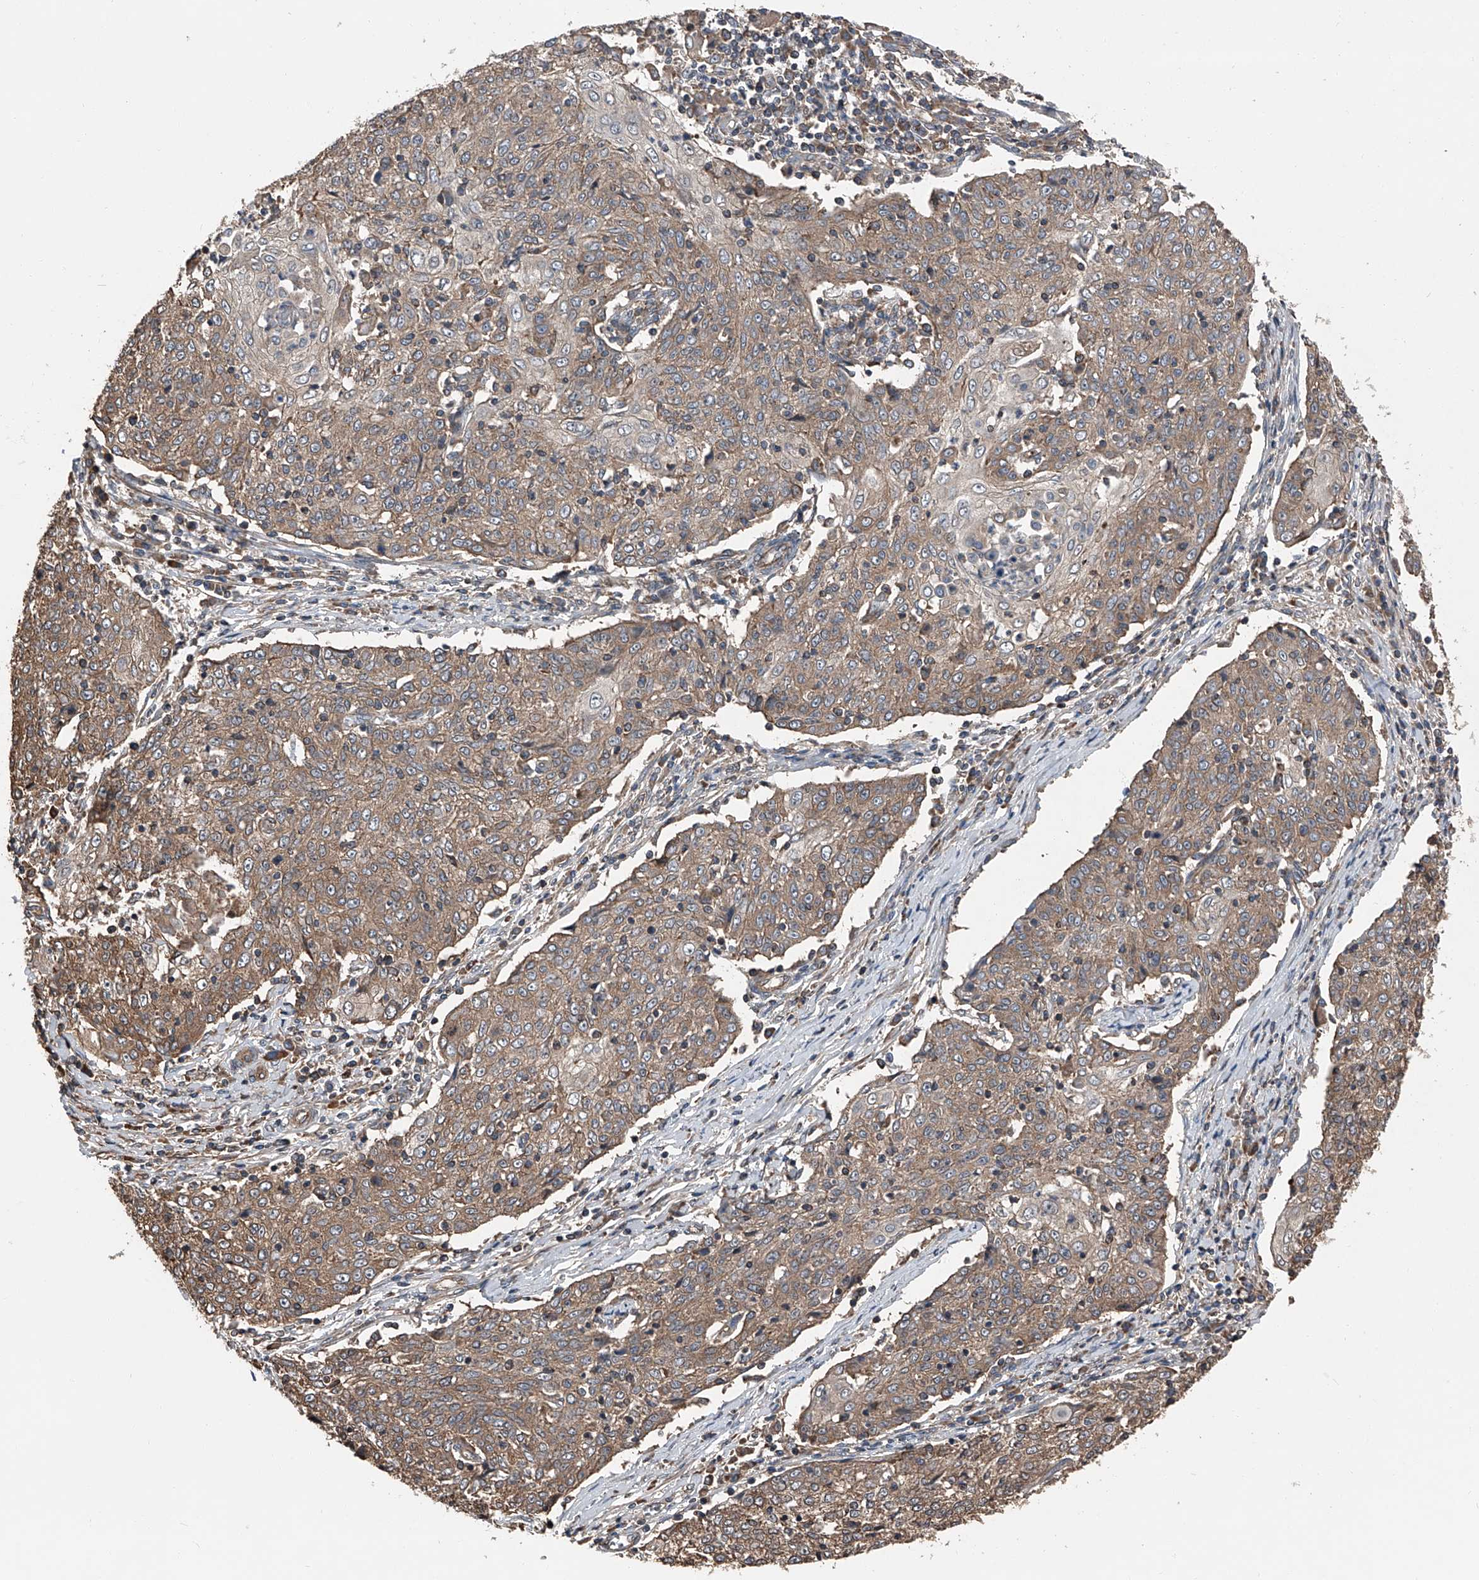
{"staining": {"intensity": "moderate", "quantity": ">75%", "location": "cytoplasmic/membranous"}, "tissue": "cervical cancer", "cell_type": "Tumor cells", "image_type": "cancer", "snomed": [{"axis": "morphology", "description": "Squamous cell carcinoma, NOS"}, {"axis": "topography", "description": "Cervix"}], "caption": "Moderate cytoplasmic/membranous positivity for a protein is appreciated in about >75% of tumor cells of cervical cancer using immunohistochemistry (IHC).", "gene": "KCNJ2", "patient": {"sex": "female", "age": 48}}